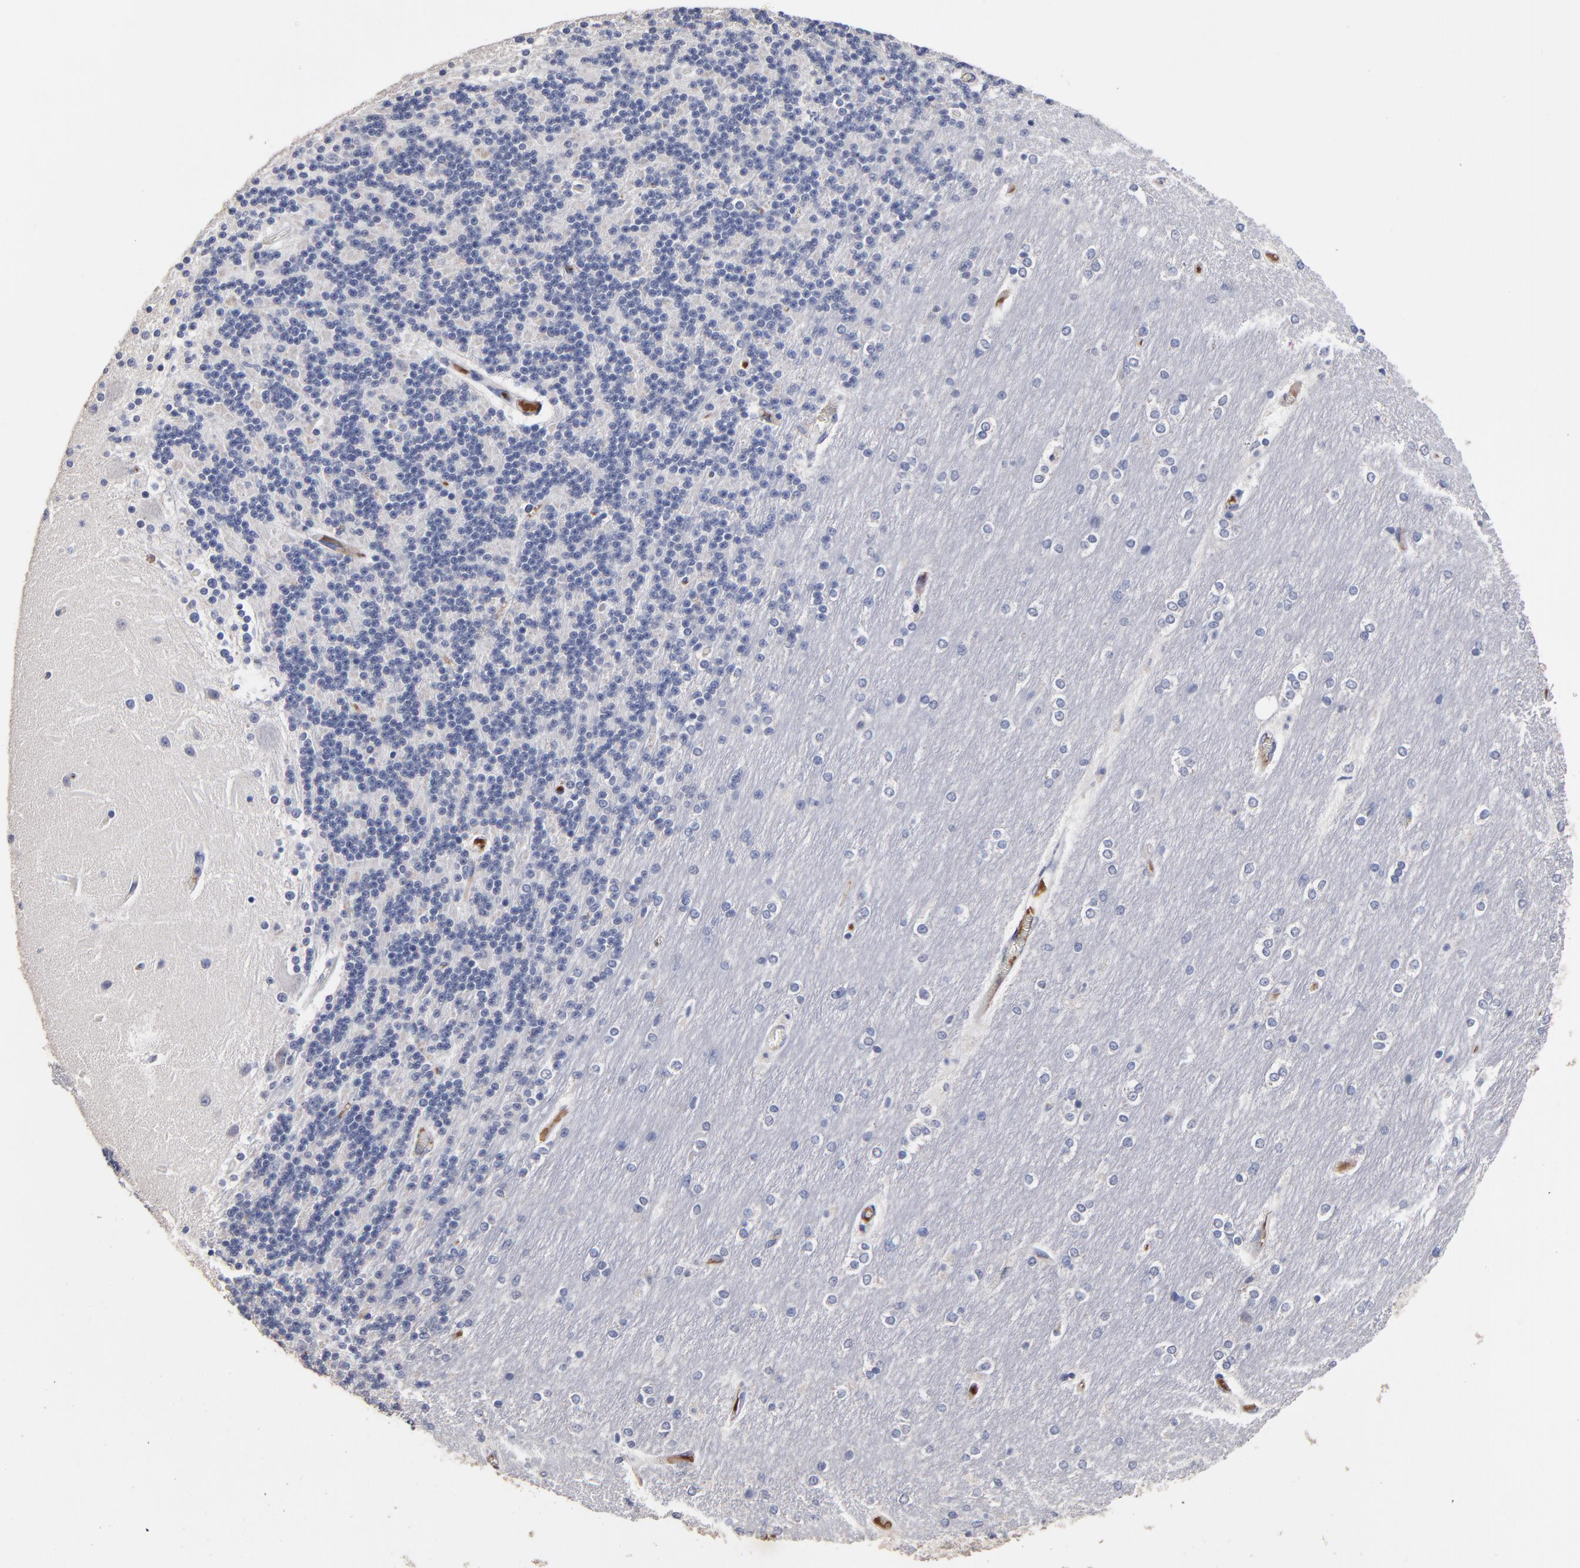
{"staining": {"intensity": "negative", "quantity": "none", "location": "none"}, "tissue": "cerebellum", "cell_type": "Cells in granular layer", "image_type": "normal", "snomed": [{"axis": "morphology", "description": "Normal tissue, NOS"}, {"axis": "topography", "description": "Cerebellum"}], "caption": "This image is of unremarkable cerebellum stained with immunohistochemistry to label a protein in brown with the nuclei are counter-stained blue. There is no positivity in cells in granular layer. (DAB (3,3'-diaminobenzidine) IHC visualized using brightfield microscopy, high magnification).", "gene": "TRAT1", "patient": {"sex": "female", "age": 54}}